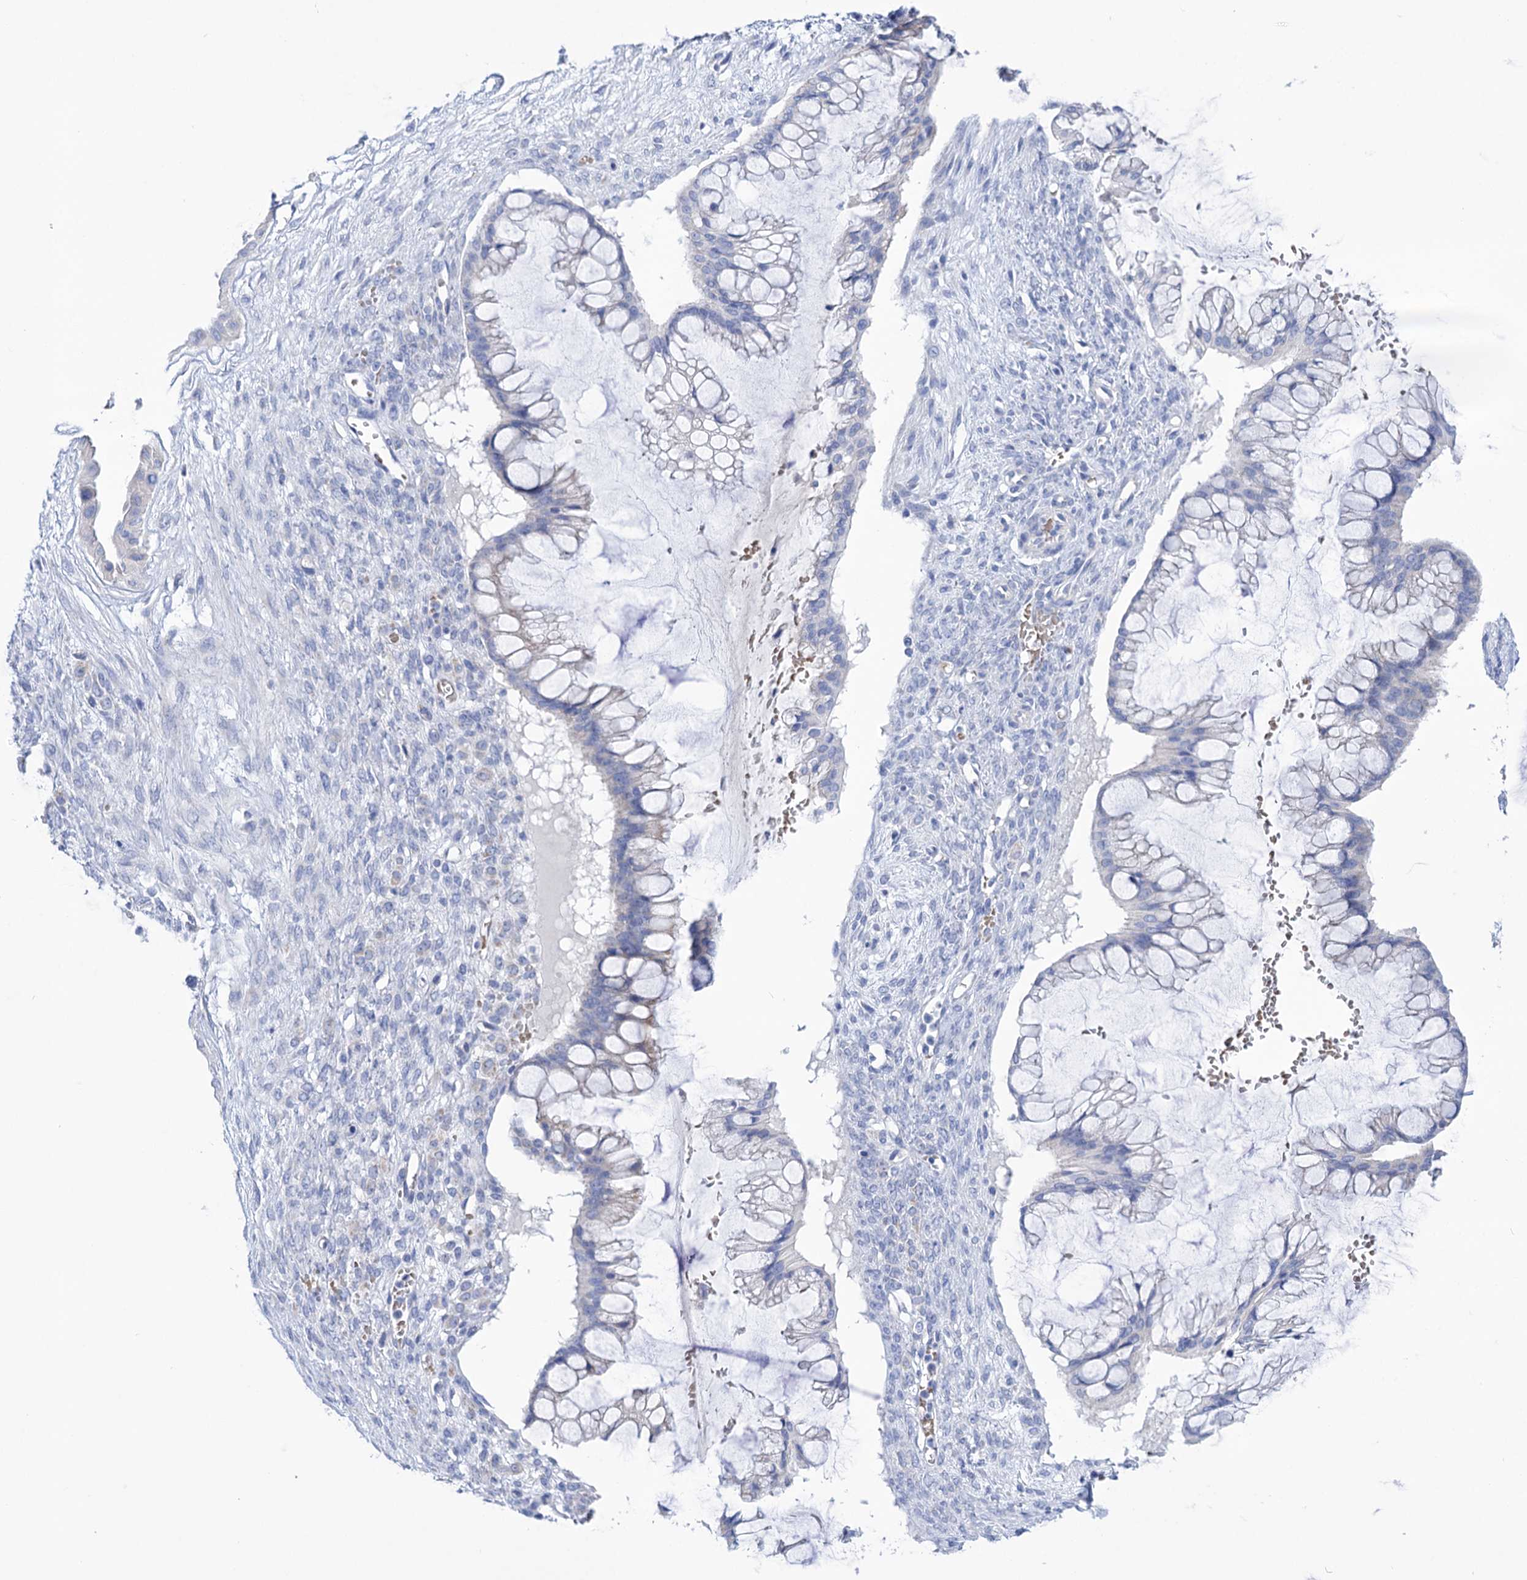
{"staining": {"intensity": "negative", "quantity": "none", "location": "none"}, "tissue": "ovarian cancer", "cell_type": "Tumor cells", "image_type": "cancer", "snomed": [{"axis": "morphology", "description": "Cystadenocarcinoma, mucinous, NOS"}, {"axis": "topography", "description": "Ovary"}], "caption": "A photomicrograph of ovarian cancer (mucinous cystadenocarcinoma) stained for a protein shows no brown staining in tumor cells. Nuclei are stained in blue.", "gene": "YARS2", "patient": {"sex": "female", "age": 73}}